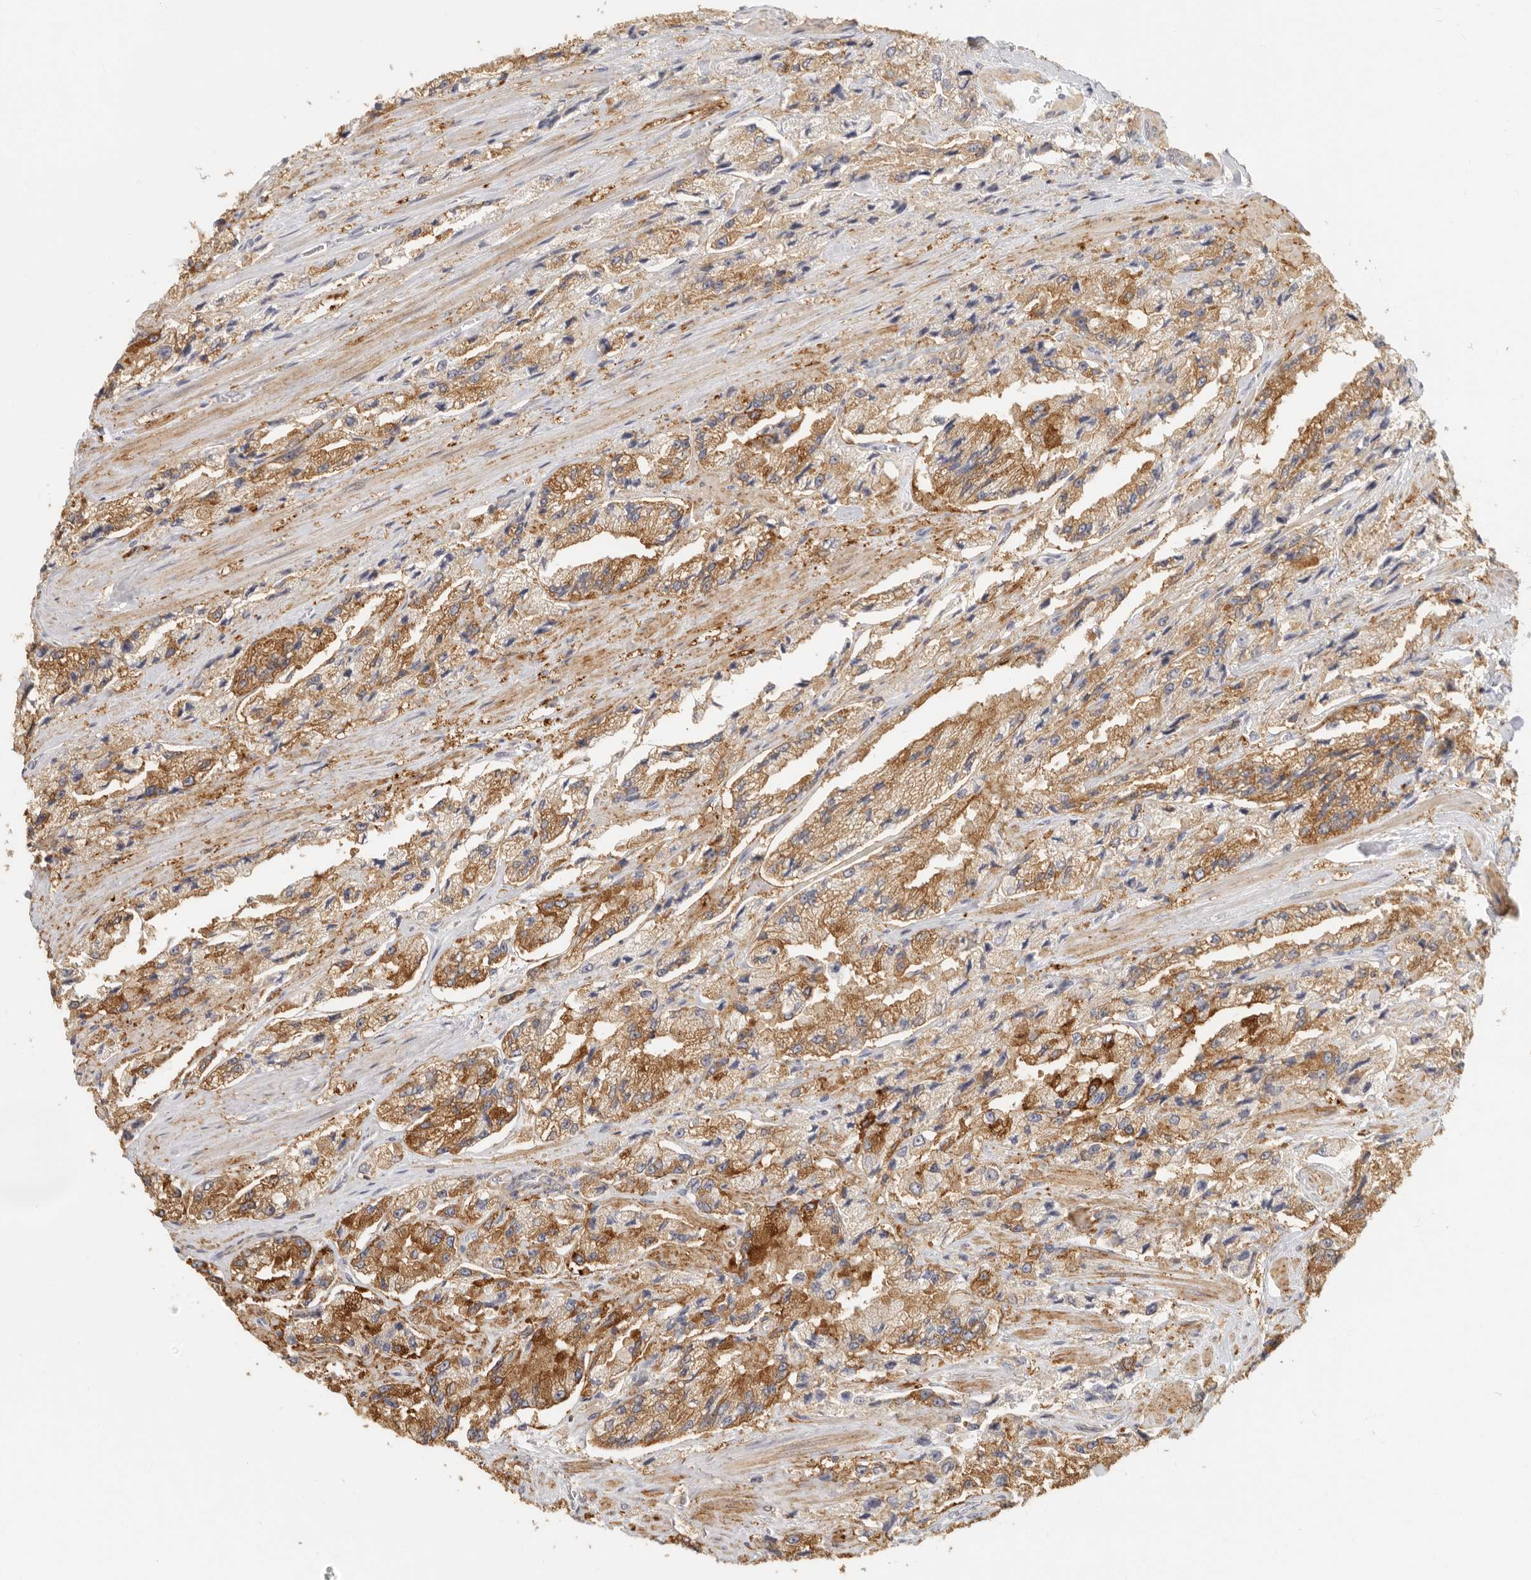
{"staining": {"intensity": "moderate", "quantity": ">75%", "location": "cytoplasmic/membranous"}, "tissue": "prostate cancer", "cell_type": "Tumor cells", "image_type": "cancer", "snomed": [{"axis": "morphology", "description": "Adenocarcinoma, High grade"}, {"axis": "topography", "description": "Prostate"}], "caption": "Protein staining exhibits moderate cytoplasmic/membranous expression in approximately >75% of tumor cells in prostate cancer.", "gene": "NIBAN1", "patient": {"sex": "male", "age": 58}}